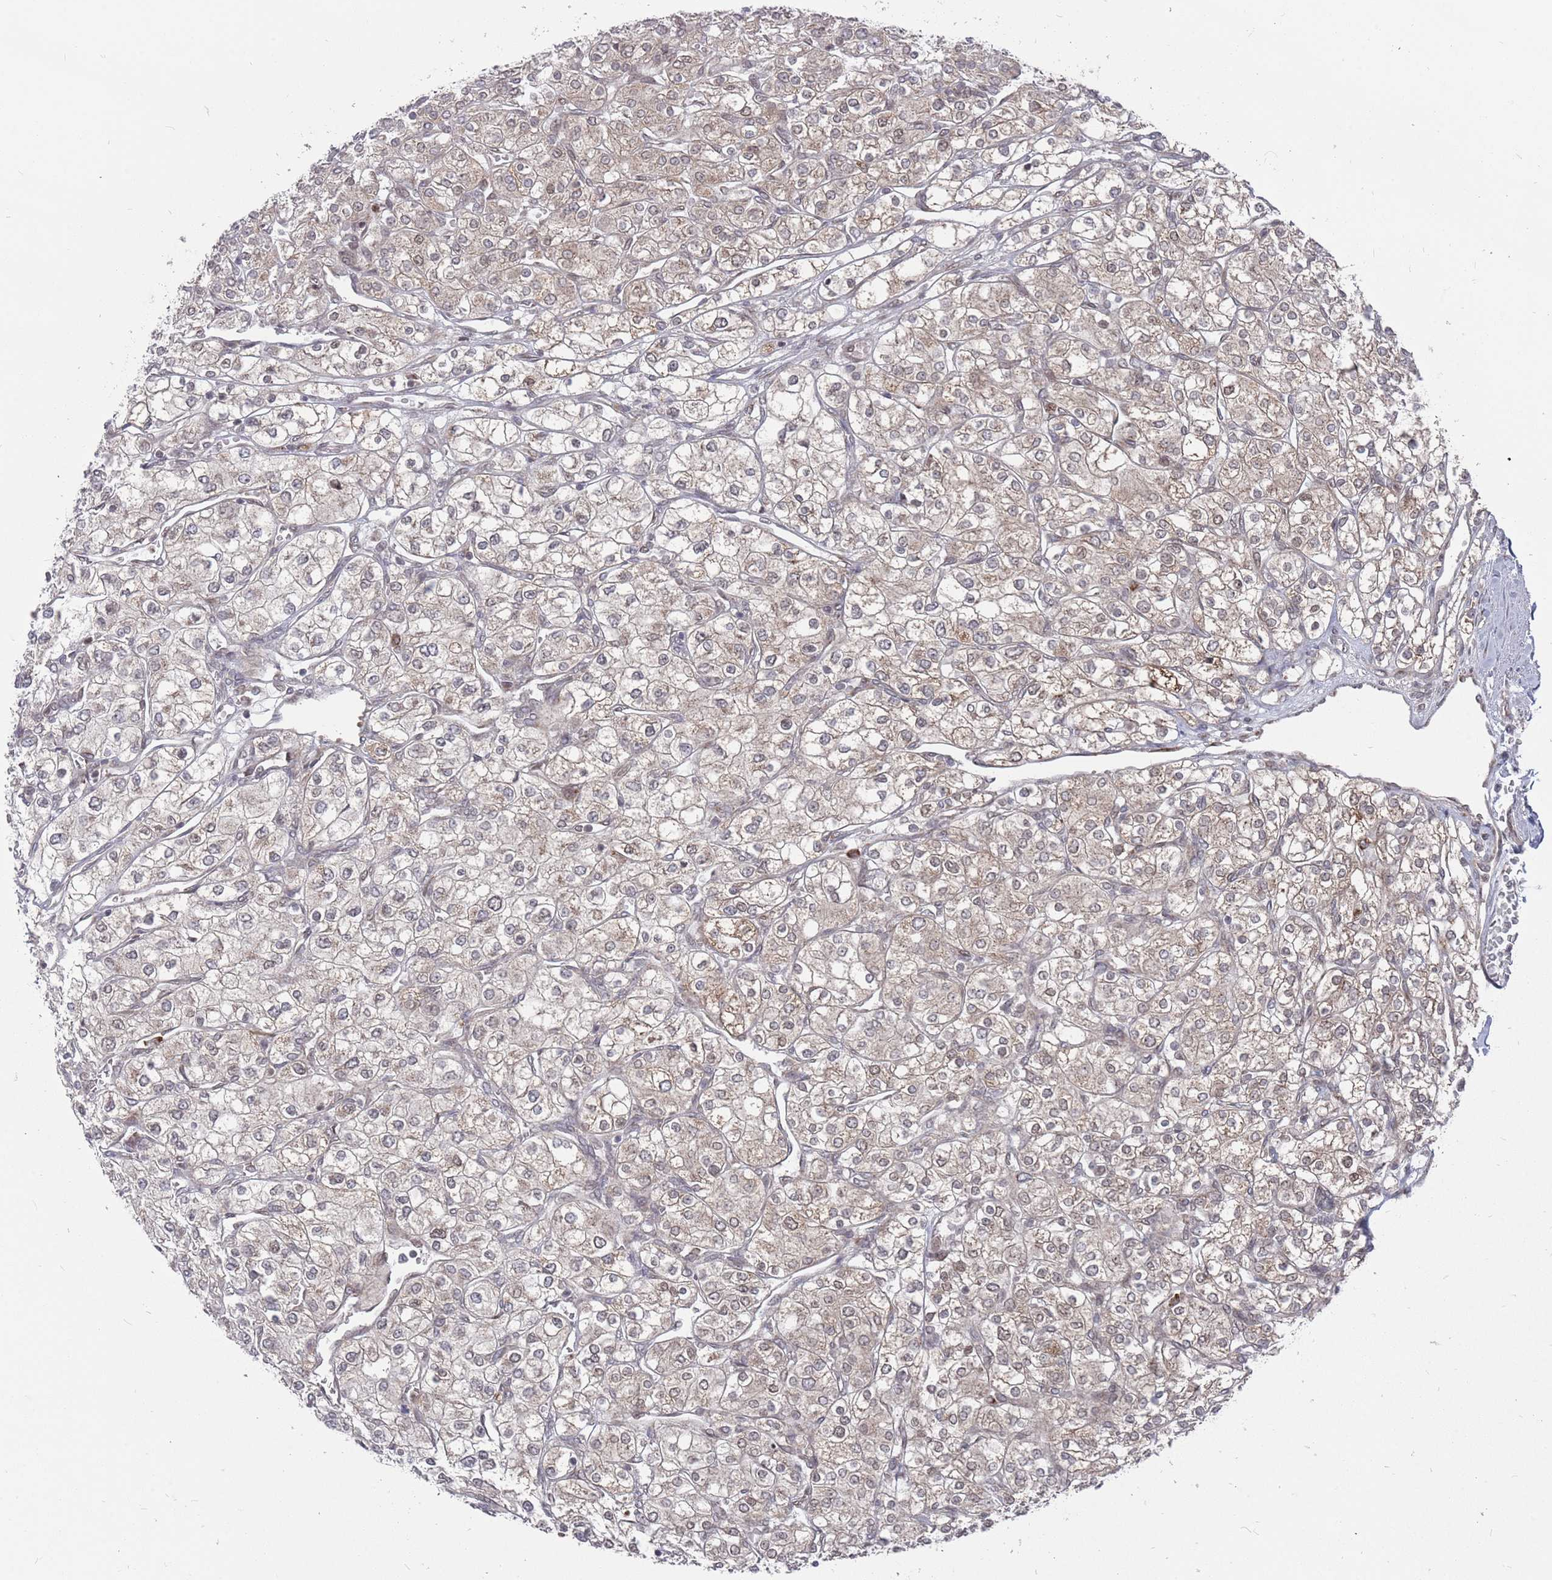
{"staining": {"intensity": "weak", "quantity": "<25%", "location": "cytoplasmic/membranous"}, "tissue": "renal cancer", "cell_type": "Tumor cells", "image_type": "cancer", "snomed": [{"axis": "morphology", "description": "Adenocarcinoma, NOS"}, {"axis": "topography", "description": "Kidney"}], "caption": "DAB immunohistochemical staining of adenocarcinoma (renal) displays no significant staining in tumor cells. (IHC, brightfield microscopy, high magnification).", "gene": "FMO4", "patient": {"sex": "male", "age": 80}}